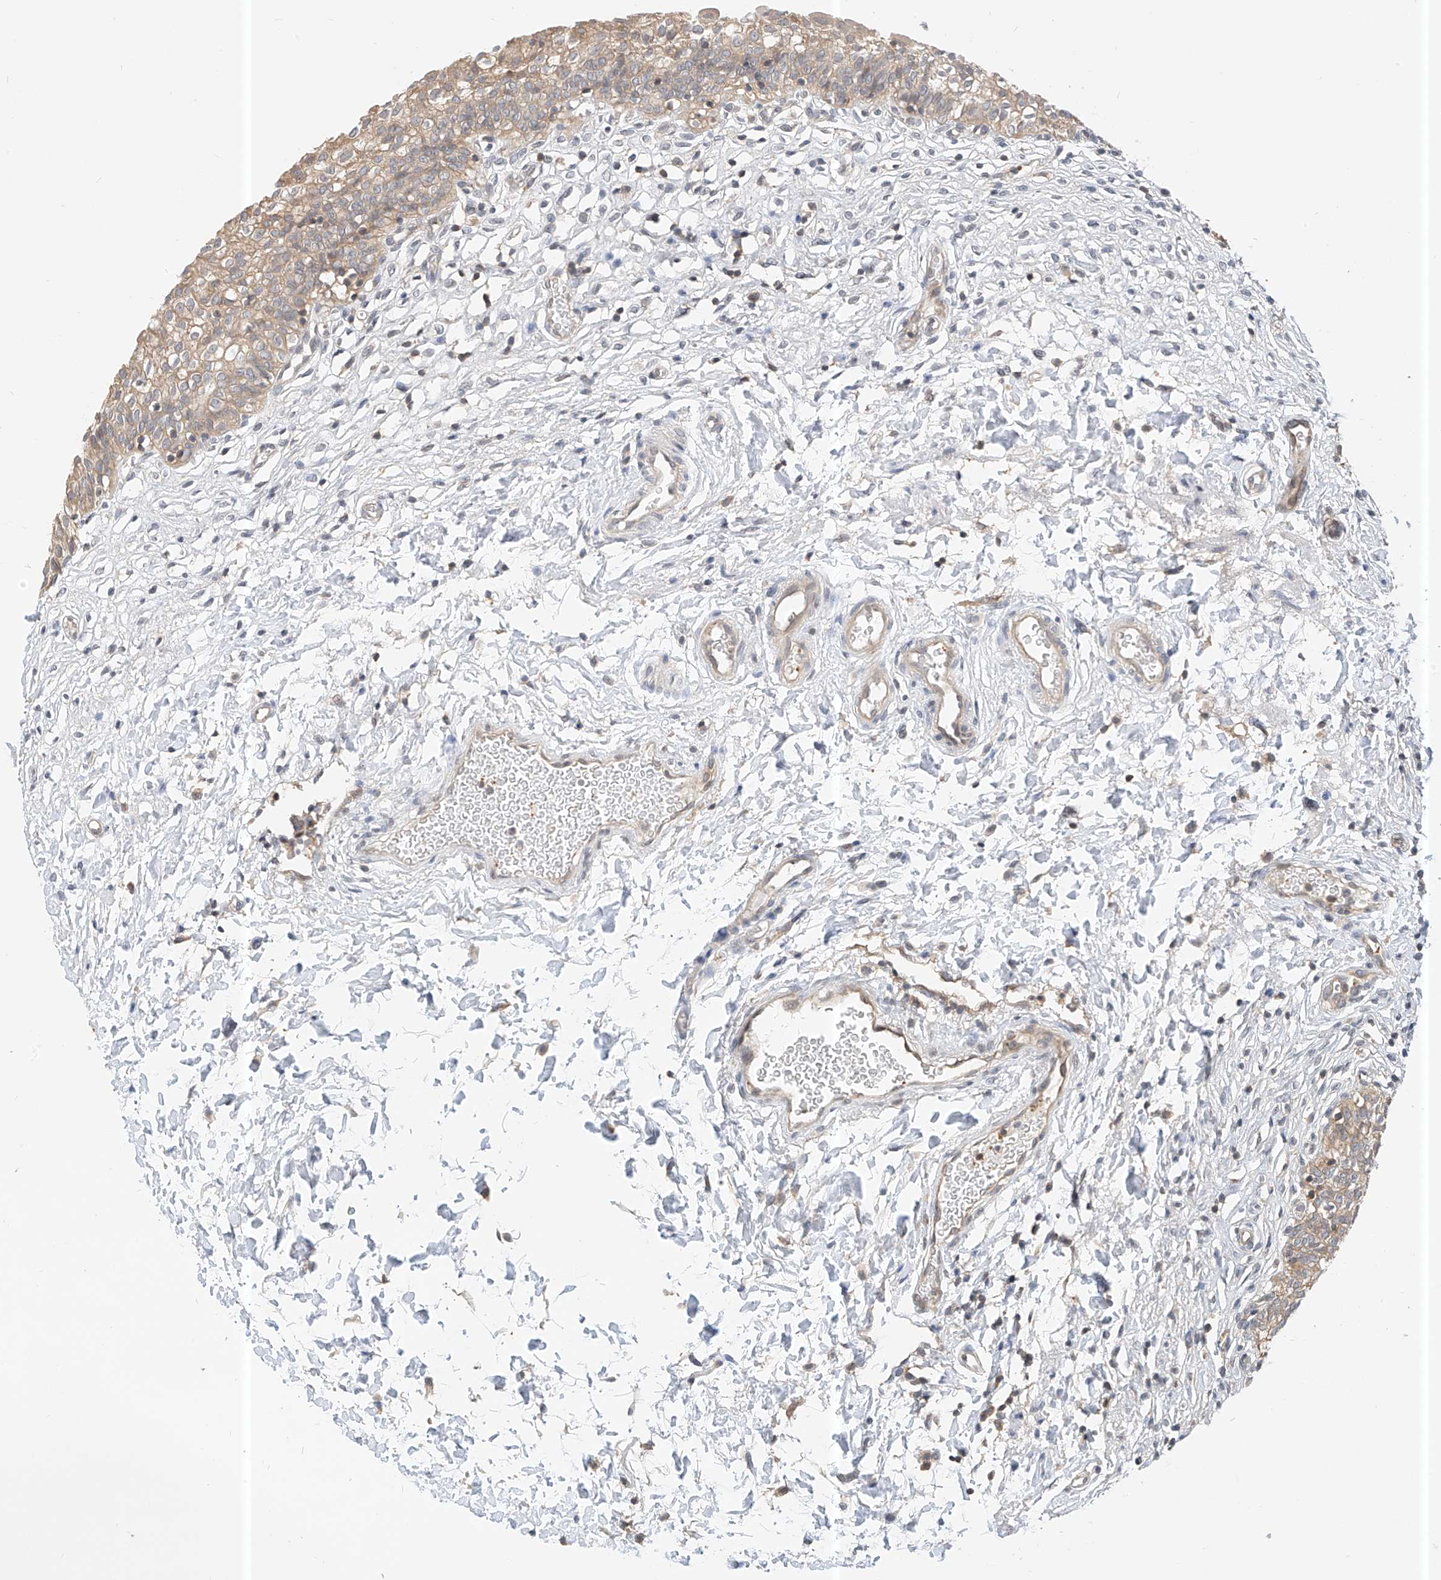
{"staining": {"intensity": "moderate", "quantity": "25%-75%", "location": "cytoplasmic/membranous"}, "tissue": "urinary bladder", "cell_type": "Urothelial cells", "image_type": "normal", "snomed": [{"axis": "morphology", "description": "Normal tissue, NOS"}, {"axis": "topography", "description": "Urinary bladder"}], "caption": "The histopathology image displays immunohistochemical staining of normal urinary bladder. There is moderate cytoplasmic/membranous expression is present in about 25%-75% of urothelial cells. Using DAB (3,3'-diaminobenzidine) (brown) and hematoxylin (blue) stains, captured at high magnification using brightfield microscopy.", "gene": "PPA2", "patient": {"sex": "male", "age": 55}}